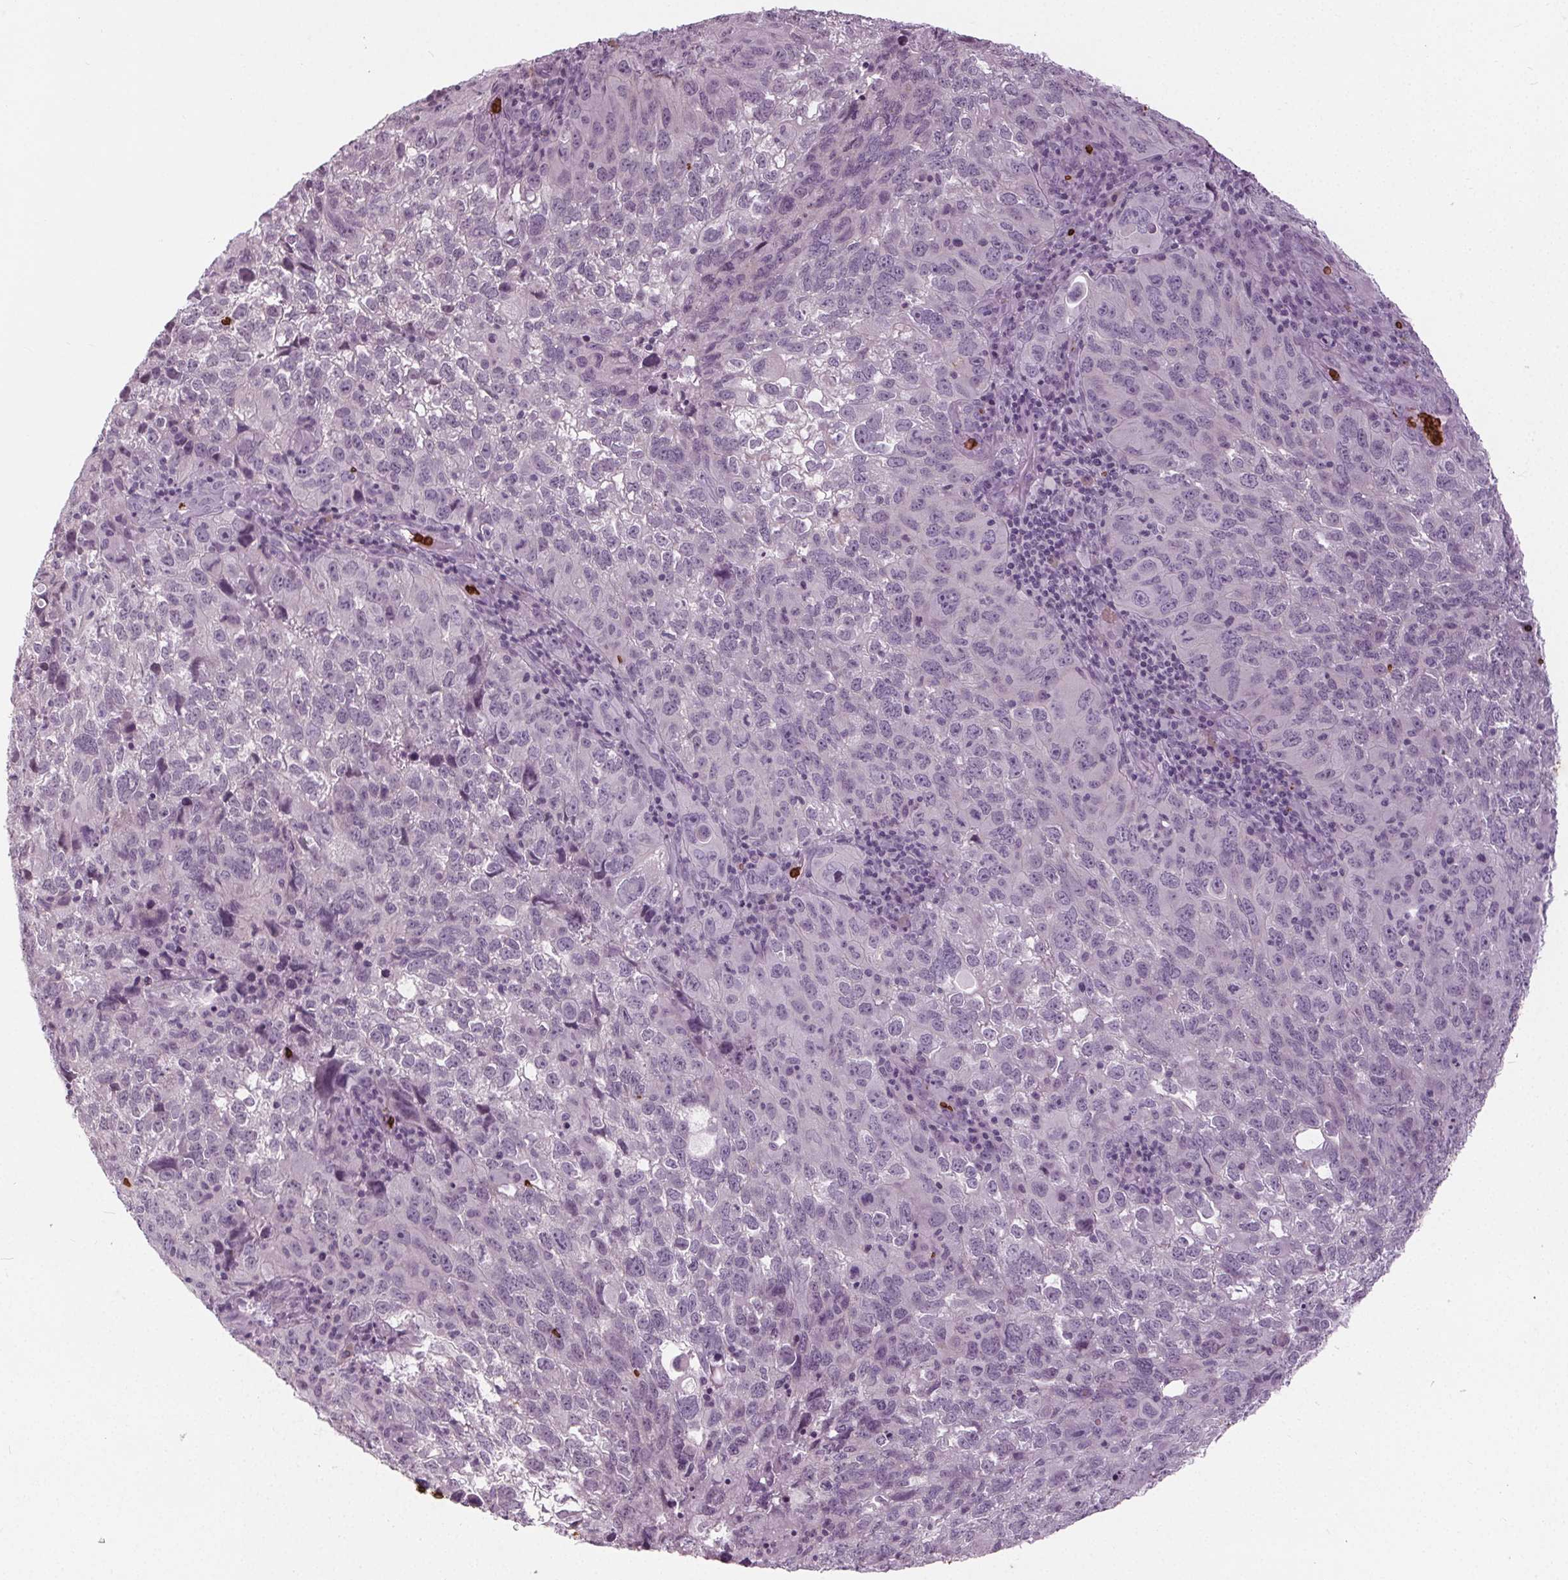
{"staining": {"intensity": "negative", "quantity": "none", "location": "none"}, "tissue": "cervical cancer", "cell_type": "Tumor cells", "image_type": "cancer", "snomed": [{"axis": "morphology", "description": "Squamous cell carcinoma, NOS"}, {"axis": "topography", "description": "Cervix"}], "caption": "There is no significant expression in tumor cells of cervical squamous cell carcinoma.", "gene": "SLC4A1", "patient": {"sex": "female", "age": 55}}